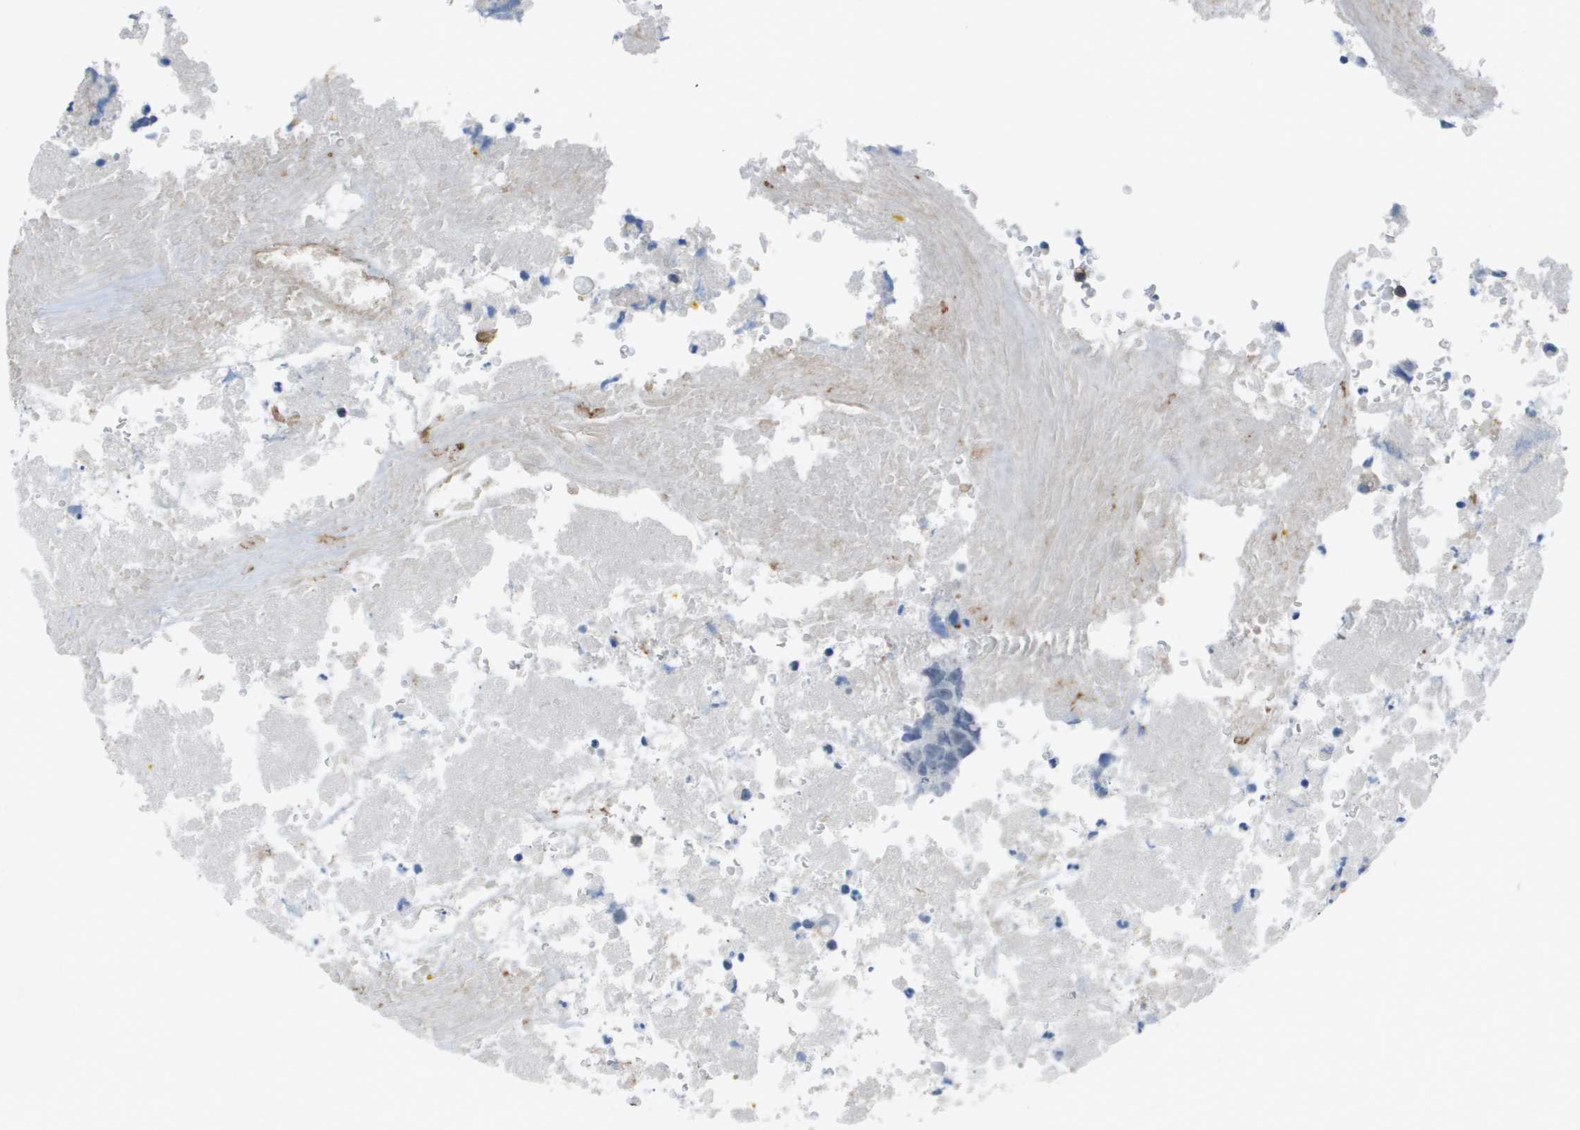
{"staining": {"intensity": "weak", "quantity": "<25%", "location": "nuclear"}, "tissue": "testis cancer", "cell_type": "Tumor cells", "image_type": "cancer", "snomed": [{"axis": "morphology", "description": "Necrosis, NOS"}, {"axis": "morphology", "description": "Carcinoma, Embryonal, NOS"}, {"axis": "topography", "description": "Testis"}], "caption": "An immunohistochemistry micrograph of embryonal carcinoma (testis) is shown. There is no staining in tumor cells of embryonal carcinoma (testis).", "gene": "ZBTB43", "patient": {"sex": "male", "age": 19}}